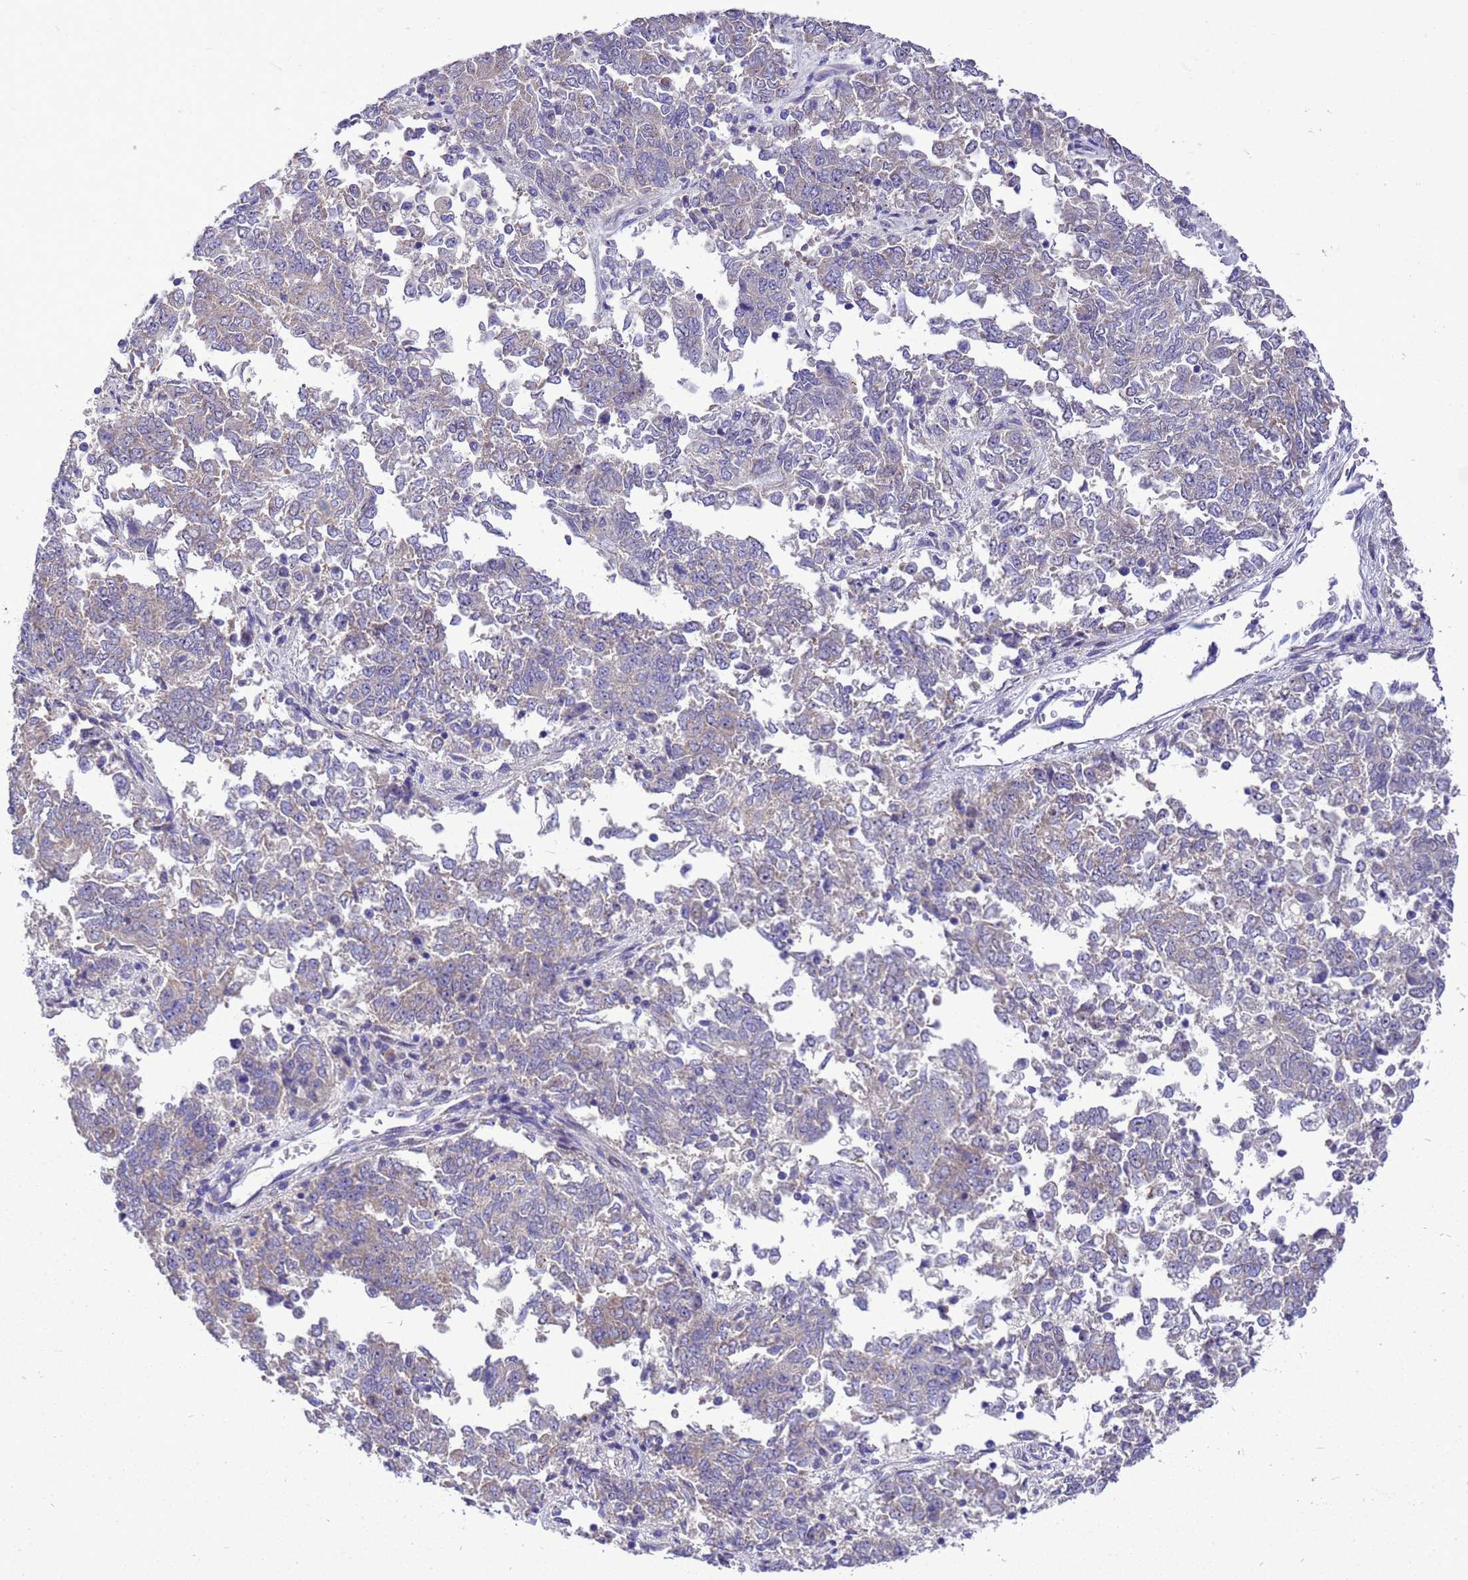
{"staining": {"intensity": "negative", "quantity": "none", "location": "none"}, "tissue": "endometrial cancer", "cell_type": "Tumor cells", "image_type": "cancer", "snomed": [{"axis": "morphology", "description": "Adenocarcinoma, NOS"}, {"axis": "topography", "description": "Endometrium"}], "caption": "A high-resolution histopathology image shows immunohistochemistry staining of endometrial cancer, which shows no significant positivity in tumor cells.", "gene": "POP7", "patient": {"sex": "female", "age": 80}}